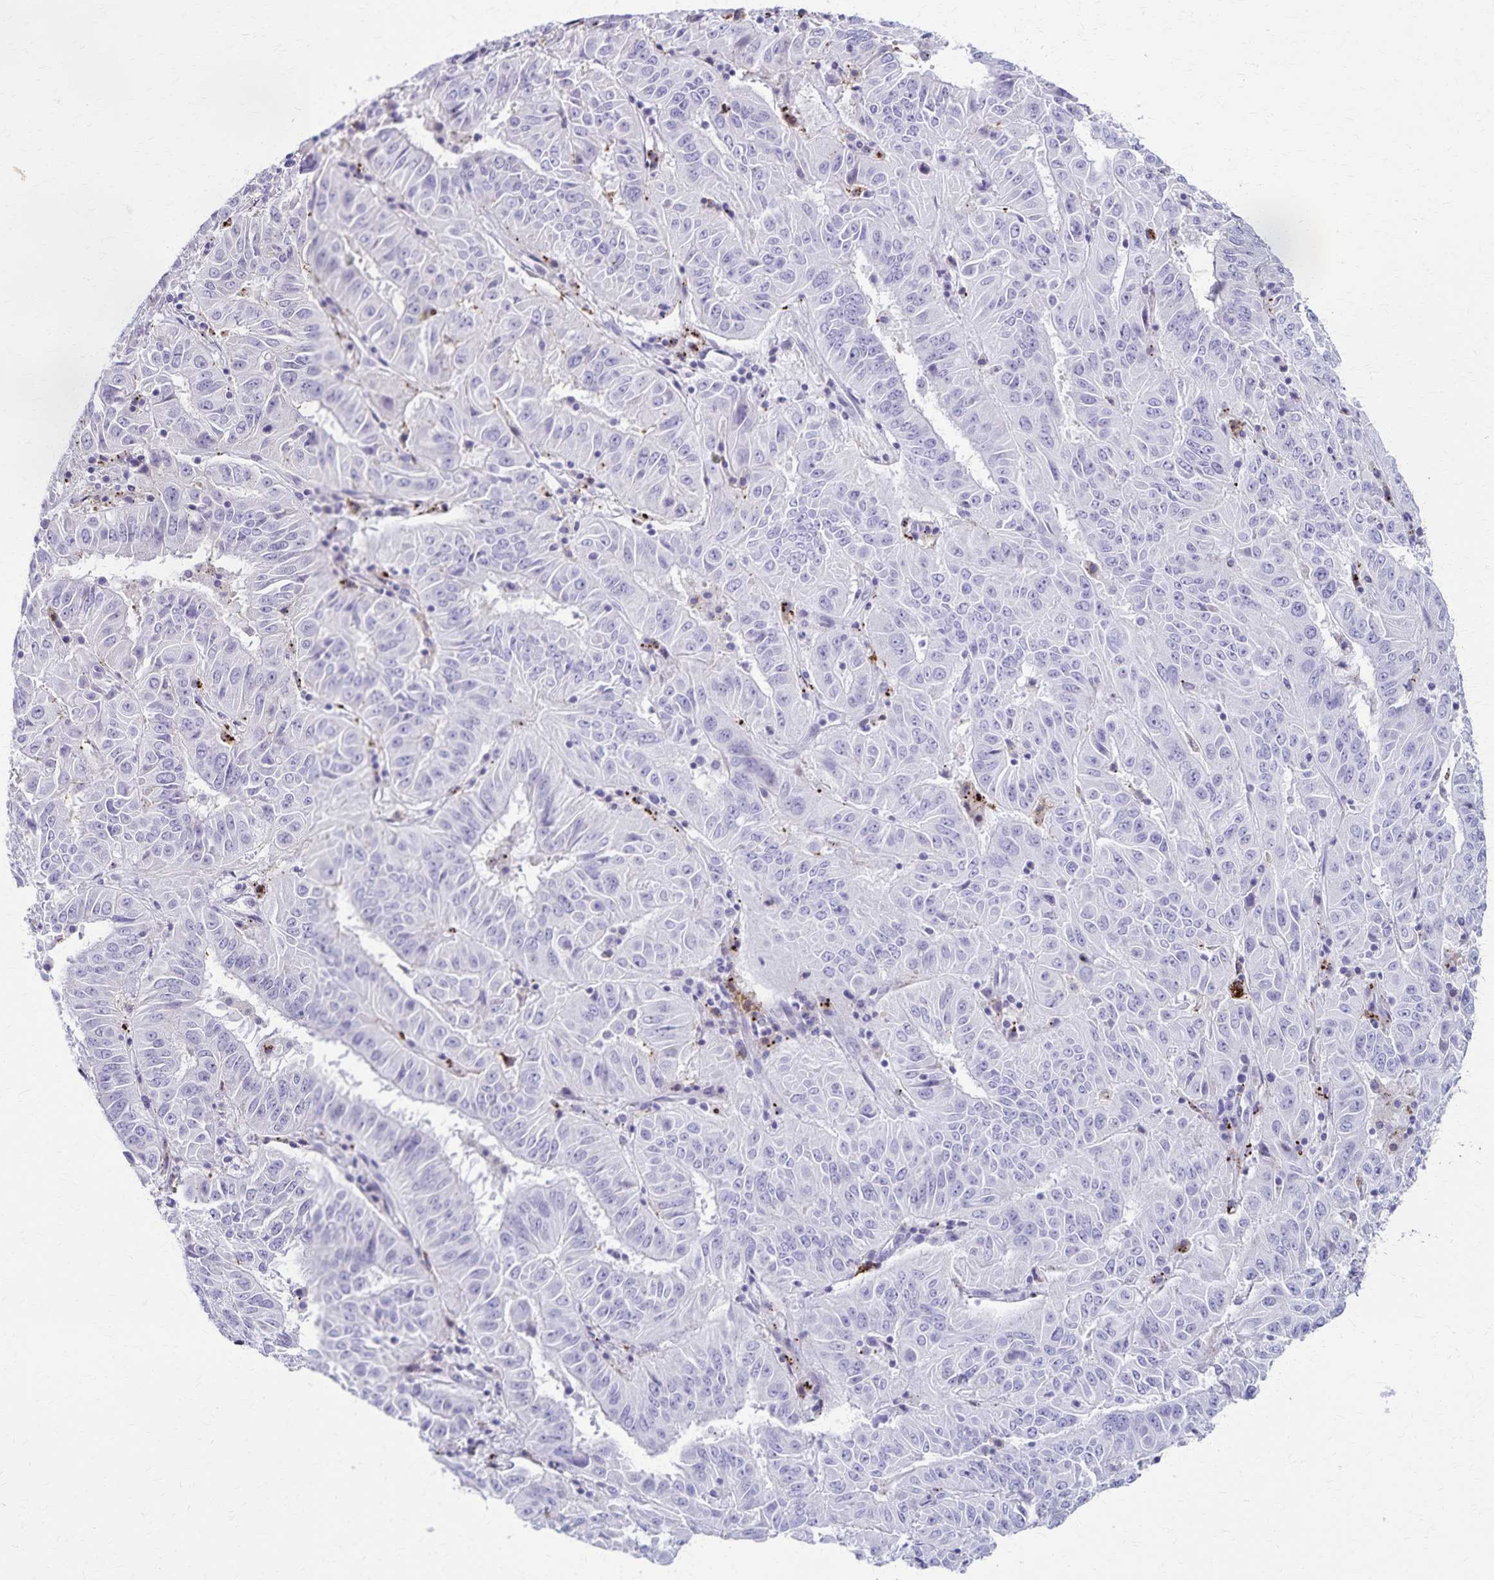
{"staining": {"intensity": "negative", "quantity": "none", "location": "none"}, "tissue": "pancreatic cancer", "cell_type": "Tumor cells", "image_type": "cancer", "snomed": [{"axis": "morphology", "description": "Adenocarcinoma, NOS"}, {"axis": "topography", "description": "Pancreas"}], "caption": "Tumor cells are negative for brown protein staining in pancreatic adenocarcinoma.", "gene": "TMEM60", "patient": {"sex": "male", "age": 63}}